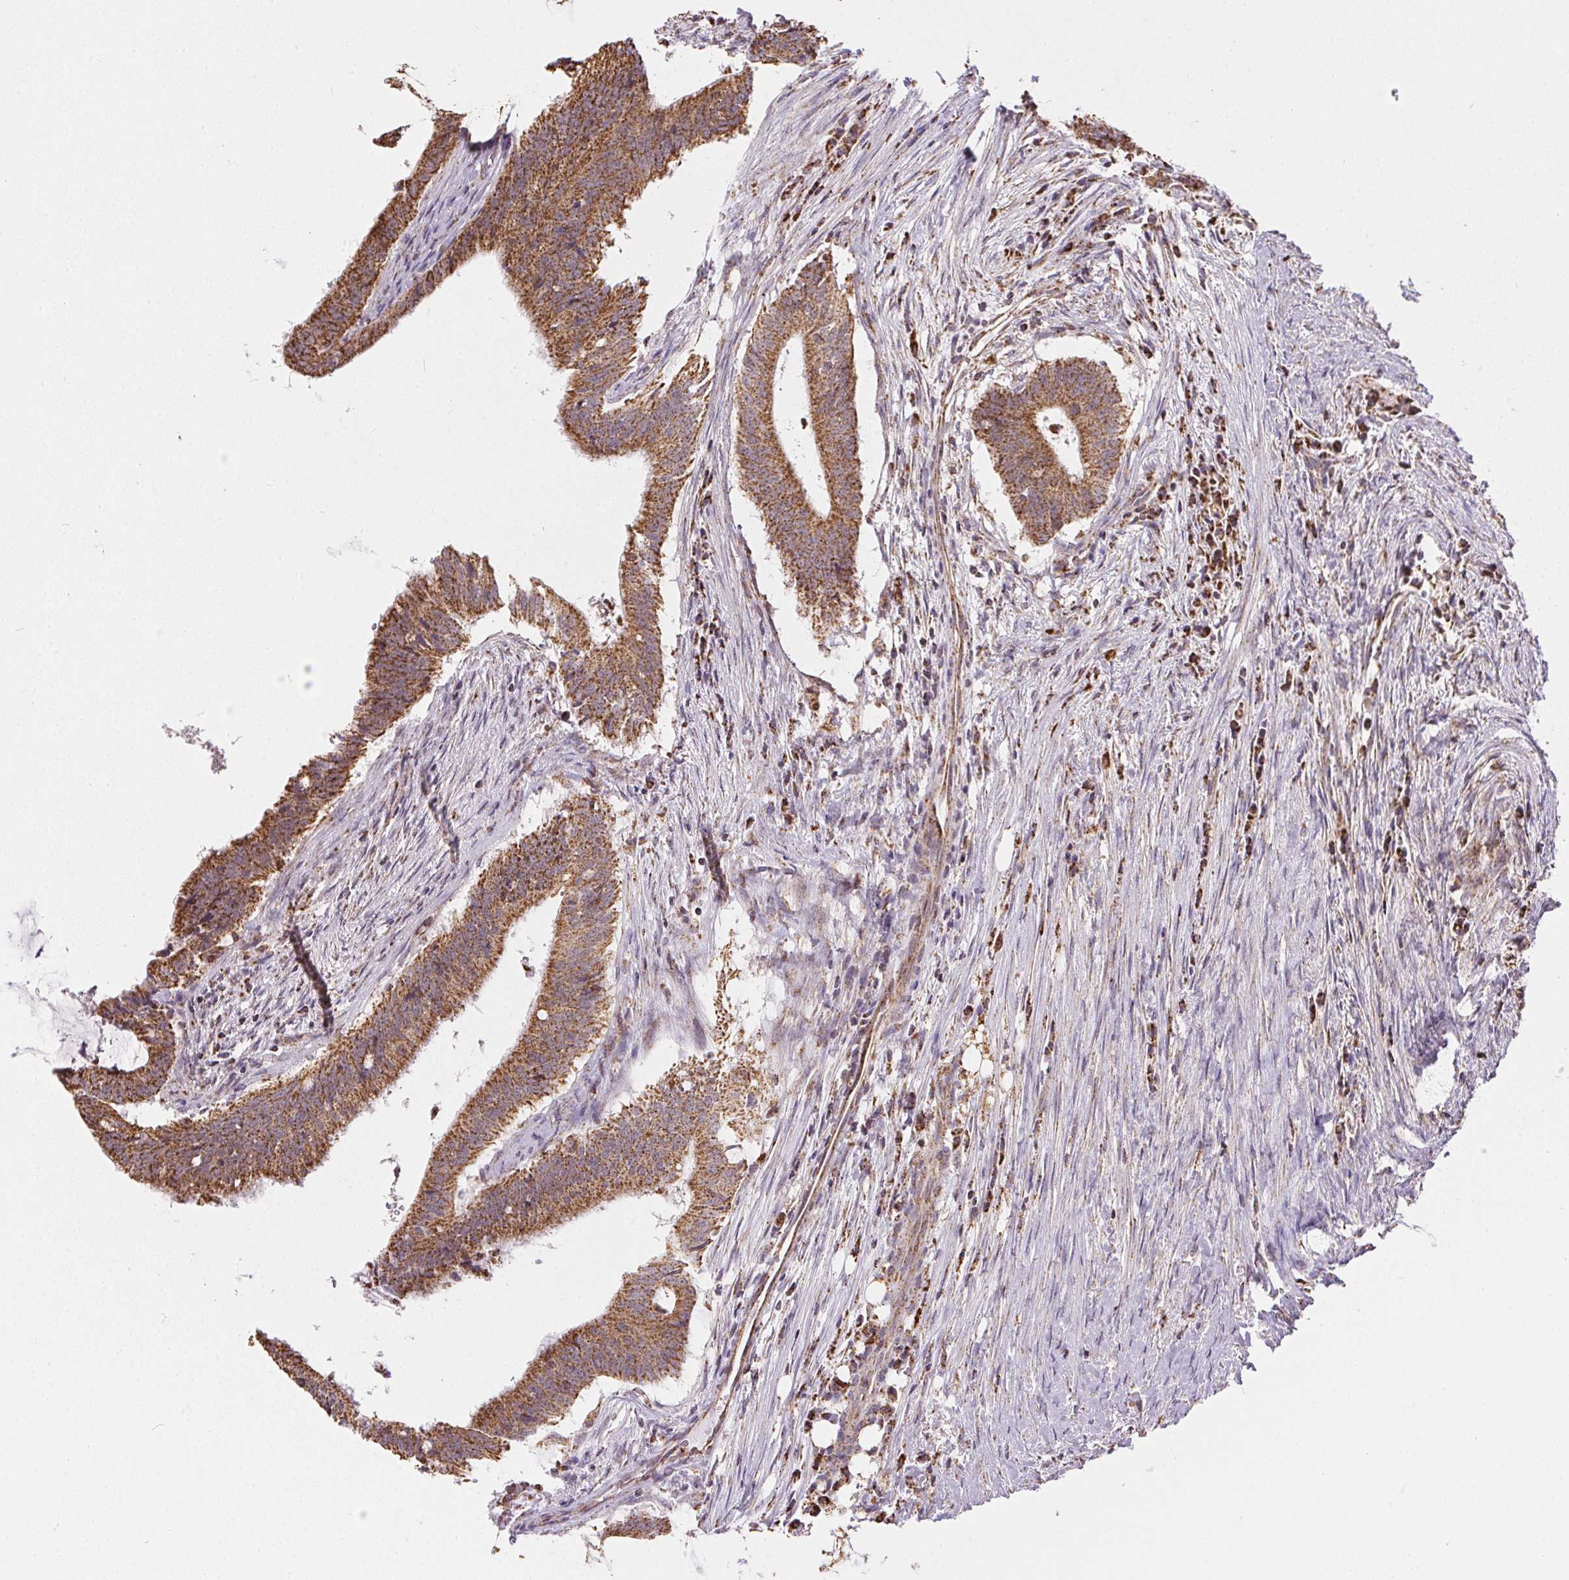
{"staining": {"intensity": "strong", "quantity": ">75%", "location": "cytoplasmic/membranous"}, "tissue": "colorectal cancer", "cell_type": "Tumor cells", "image_type": "cancer", "snomed": [{"axis": "morphology", "description": "Adenocarcinoma, NOS"}, {"axis": "topography", "description": "Colon"}], "caption": "Protein staining of colorectal adenocarcinoma tissue displays strong cytoplasmic/membranous positivity in about >75% of tumor cells.", "gene": "MAPK11", "patient": {"sex": "female", "age": 43}}